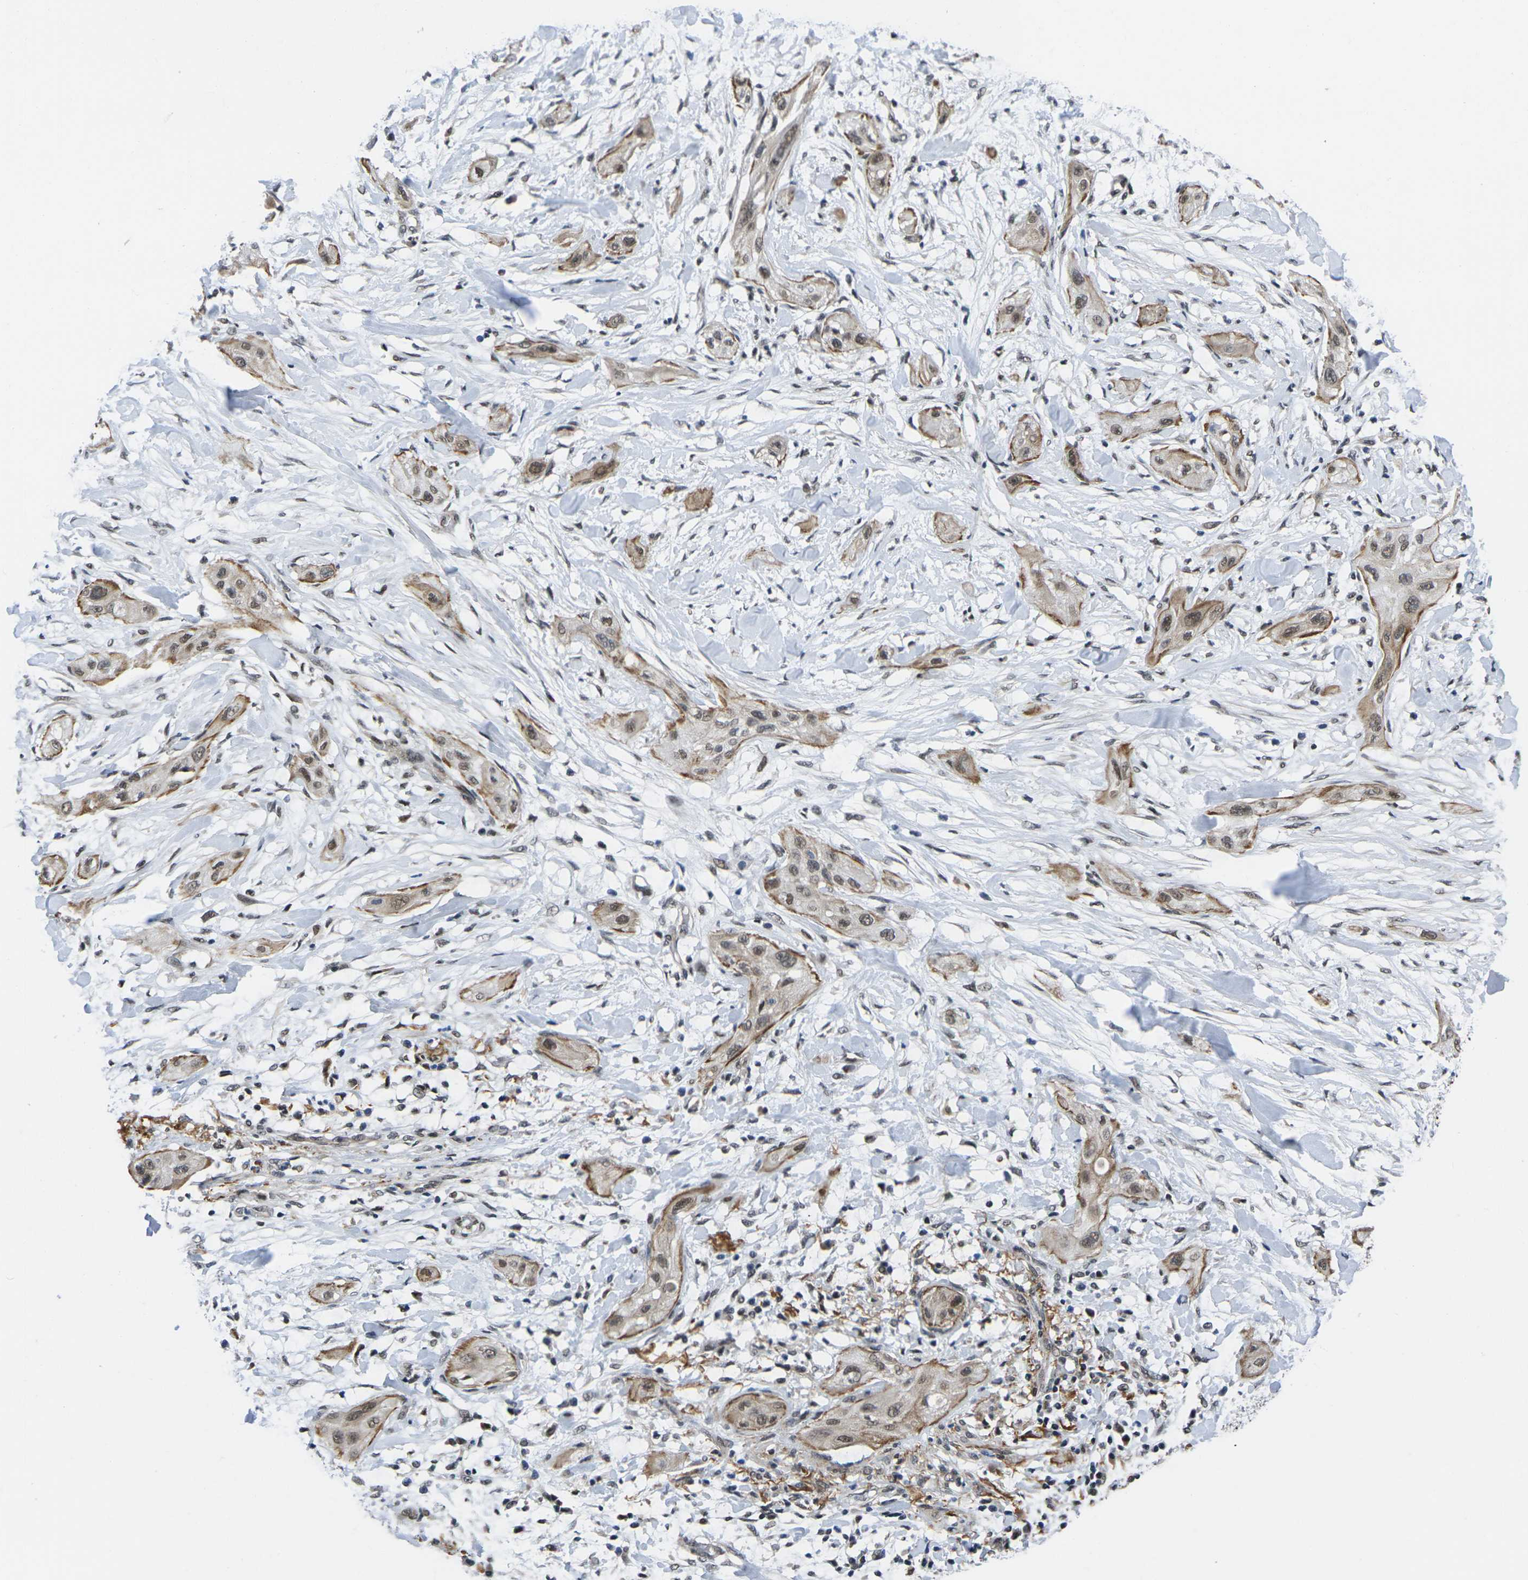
{"staining": {"intensity": "moderate", "quantity": ">75%", "location": "cytoplasmic/membranous,nuclear"}, "tissue": "lung cancer", "cell_type": "Tumor cells", "image_type": "cancer", "snomed": [{"axis": "morphology", "description": "Squamous cell carcinoma, NOS"}, {"axis": "topography", "description": "Lung"}], "caption": "Lung squamous cell carcinoma stained with a protein marker displays moderate staining in tumor cells.", "gene": "RBM7", "patient": {"sex": "female", "age": 47}}